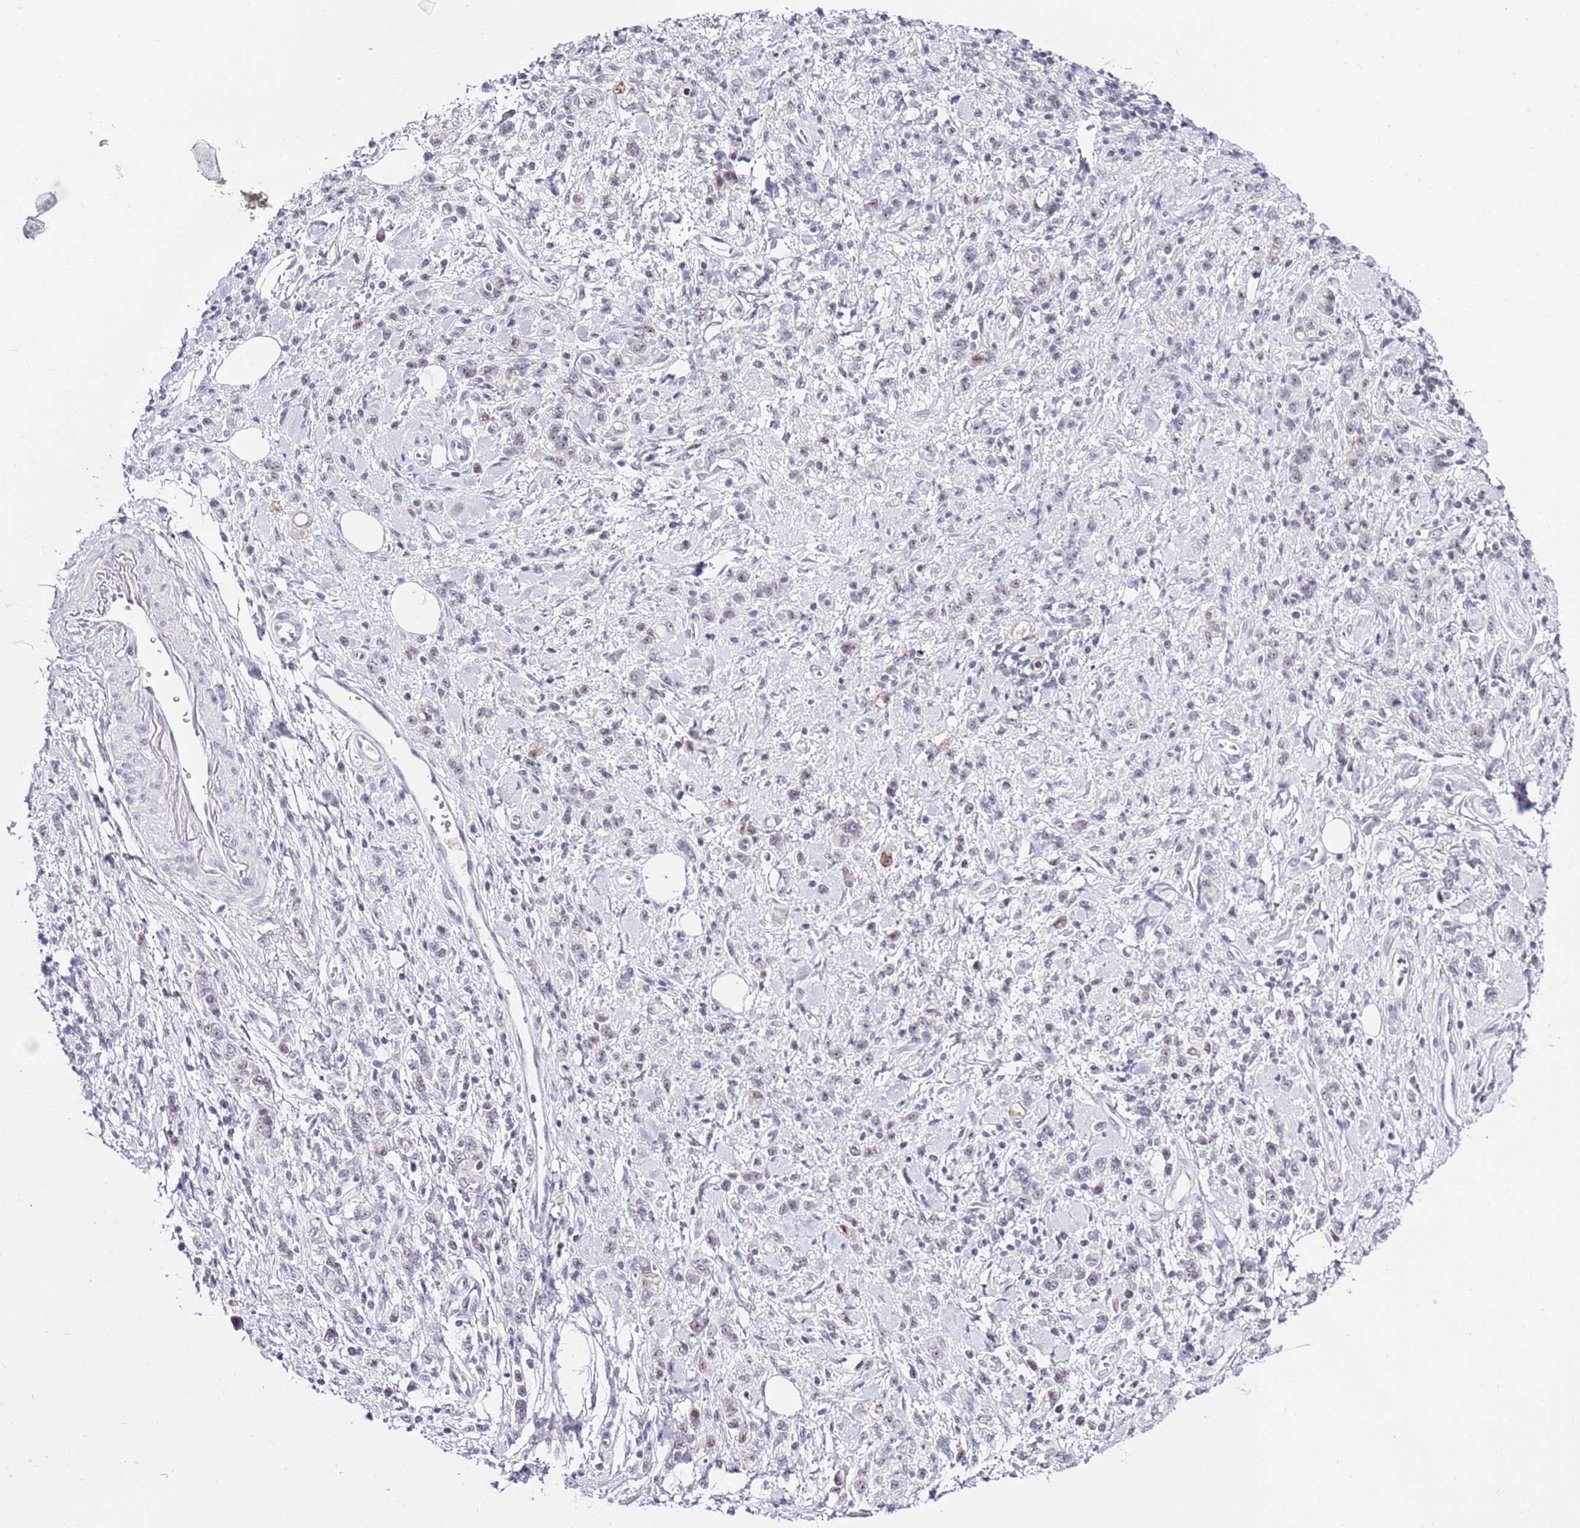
{"staining": {"intensity": "weak", "quantity": "<25%", "location": "nuclear"}, "tissue": "stomach cancer", "cell_type": "Tumor cells", "image_type": "cancer", "snomed": [{"axis": "morphology", "description": "Adenocarcinoma, NOS"}, {"axis": "topography", "description": "Stomach"}], "caption": "A high-resolution micrograph shows immunohistochemistry (IHC) staining of stomach cancer (adenocarcinoma), which displays no significant positivity in tumor cells.", "gene": "NOP56", "patient": {"sex": "male", "age": 77}}